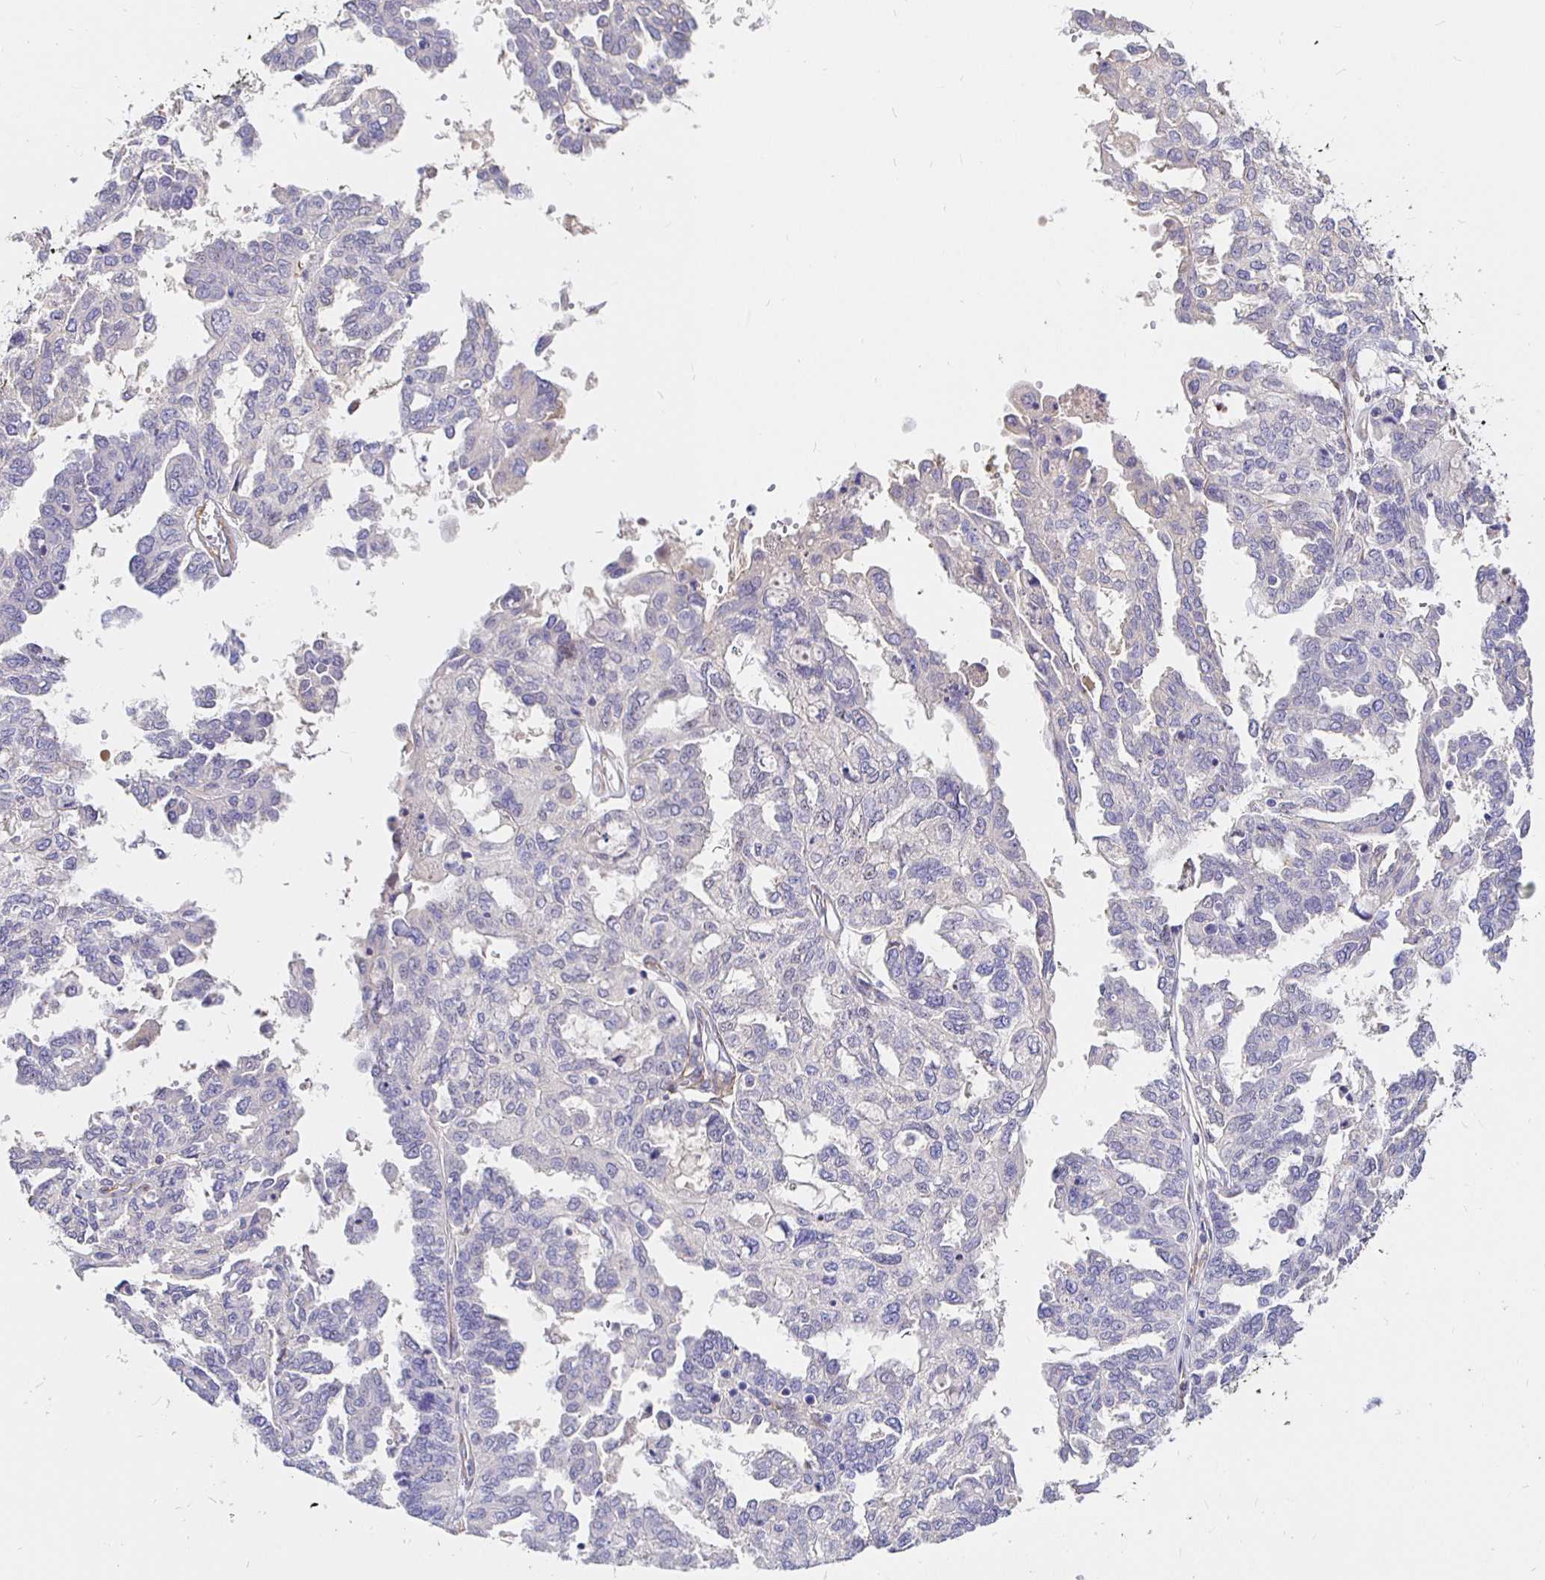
{"staining": {"intensity": "negative", "quantity": "none", "location": "none"}, "tissue": "ovarian cancer", "cell_type": "Tumor cells", "image_type": "cancer", "snomed": [{"axis": "morphology", "description": "Cystadenocarcinoma, serous, NOS"}, {"axis": "topography", "description": "Ovary"}], "caption": "Immunohistochemical staining of ovarian serous cystadenocarcinoma shows no significant staining in tumor cells.", "gene": "PALM2AKAP2", "patient": {"sex": "female", "age": 53}}